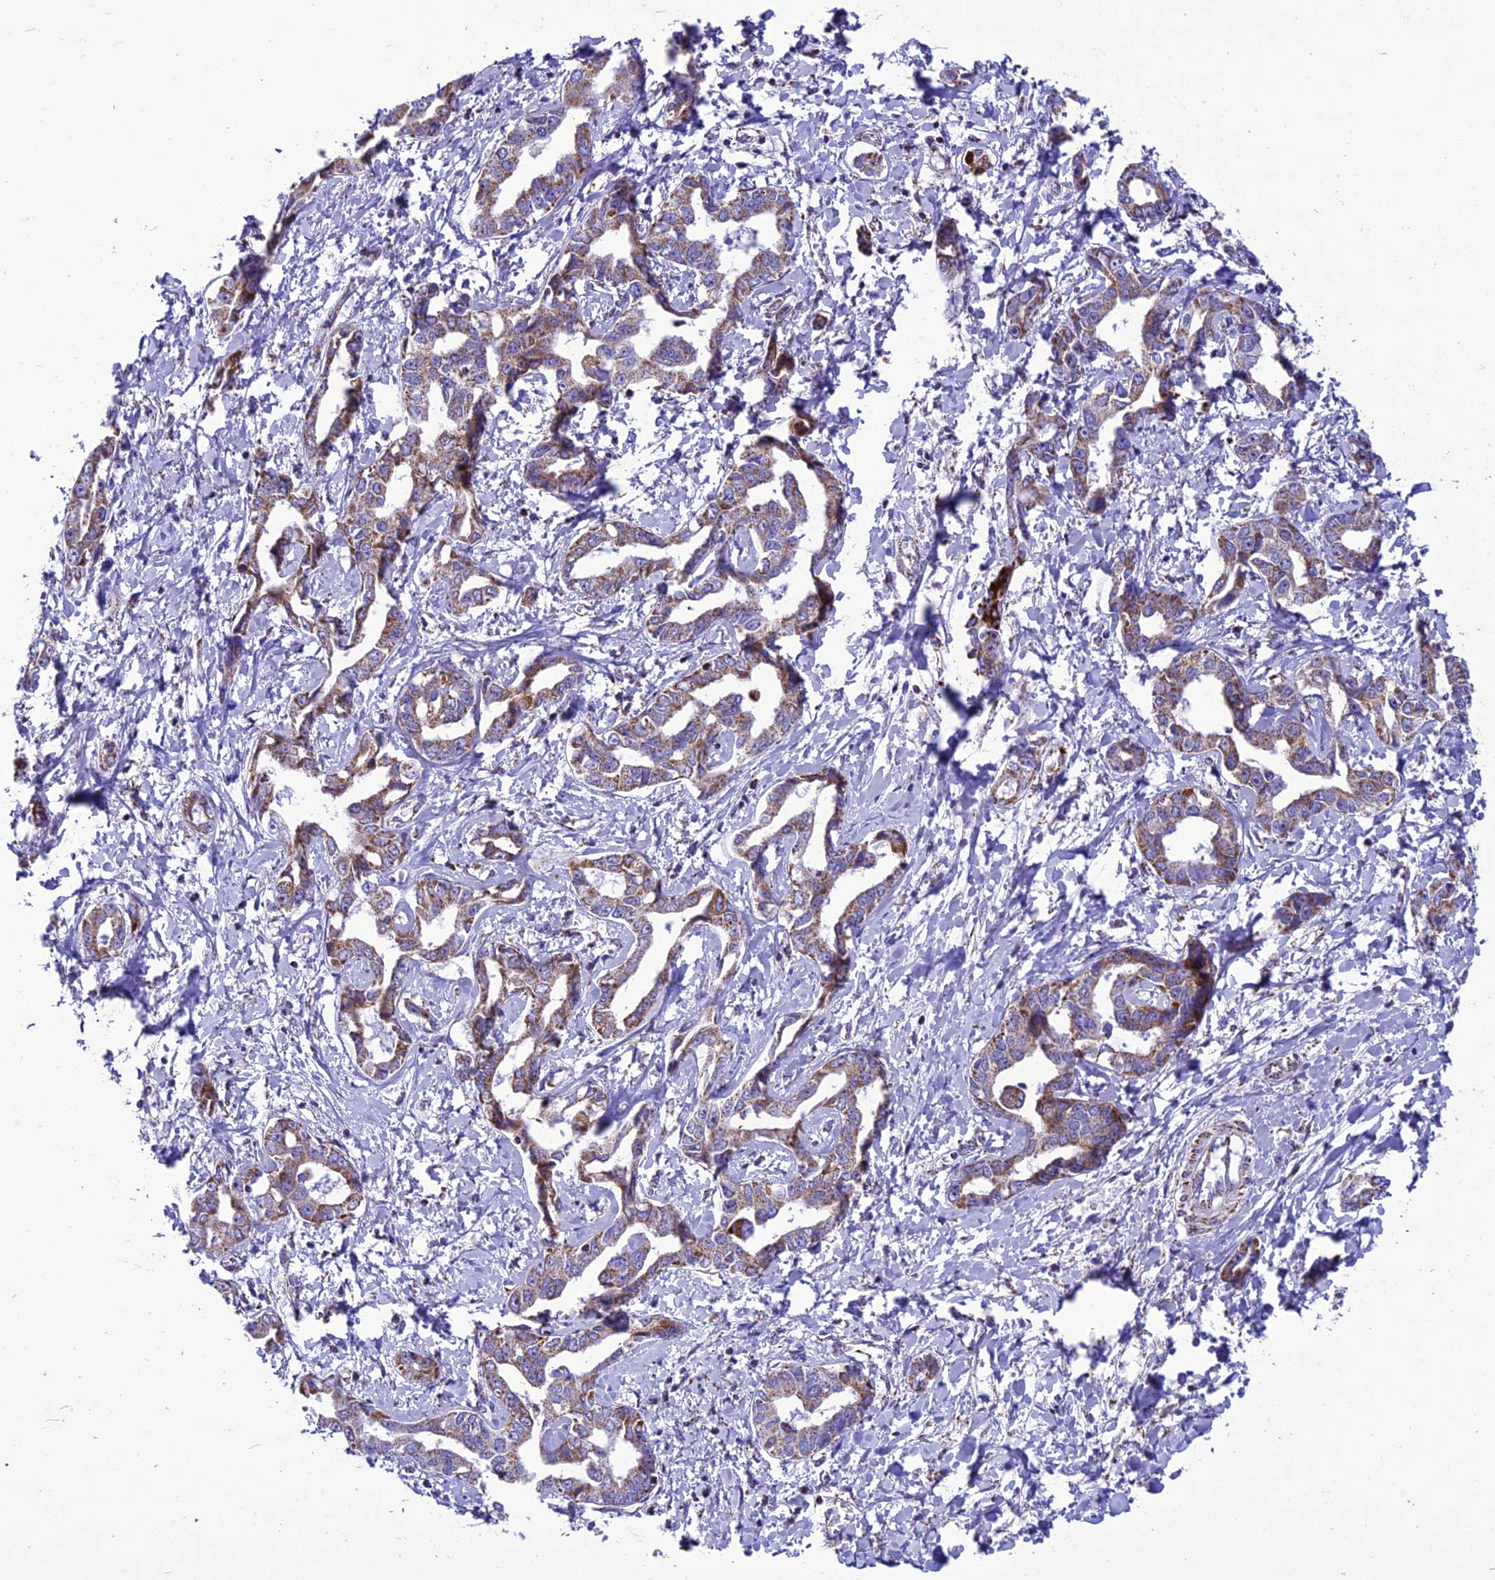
{"staining": {"intensity": "moderate", "quantity": ">75%", "location": "cytoplasmic/membranous"}, "tissue": "liver cancer", "cell_type": "Tumor cells", "image_type": "cancer", "snomed": [{"axis": "morphology", "description": "Cholangiocarcinoma"}, {"axis": "topography", "description": "Liver"}], "caption": "A brown stain highlights moderate cytoplasmic/membranous staining of a protein in cholangiocarcinoma (liver) tumor cells.", "gene": "ICA1L", "patient": {"sex": "male", "age": 59}}